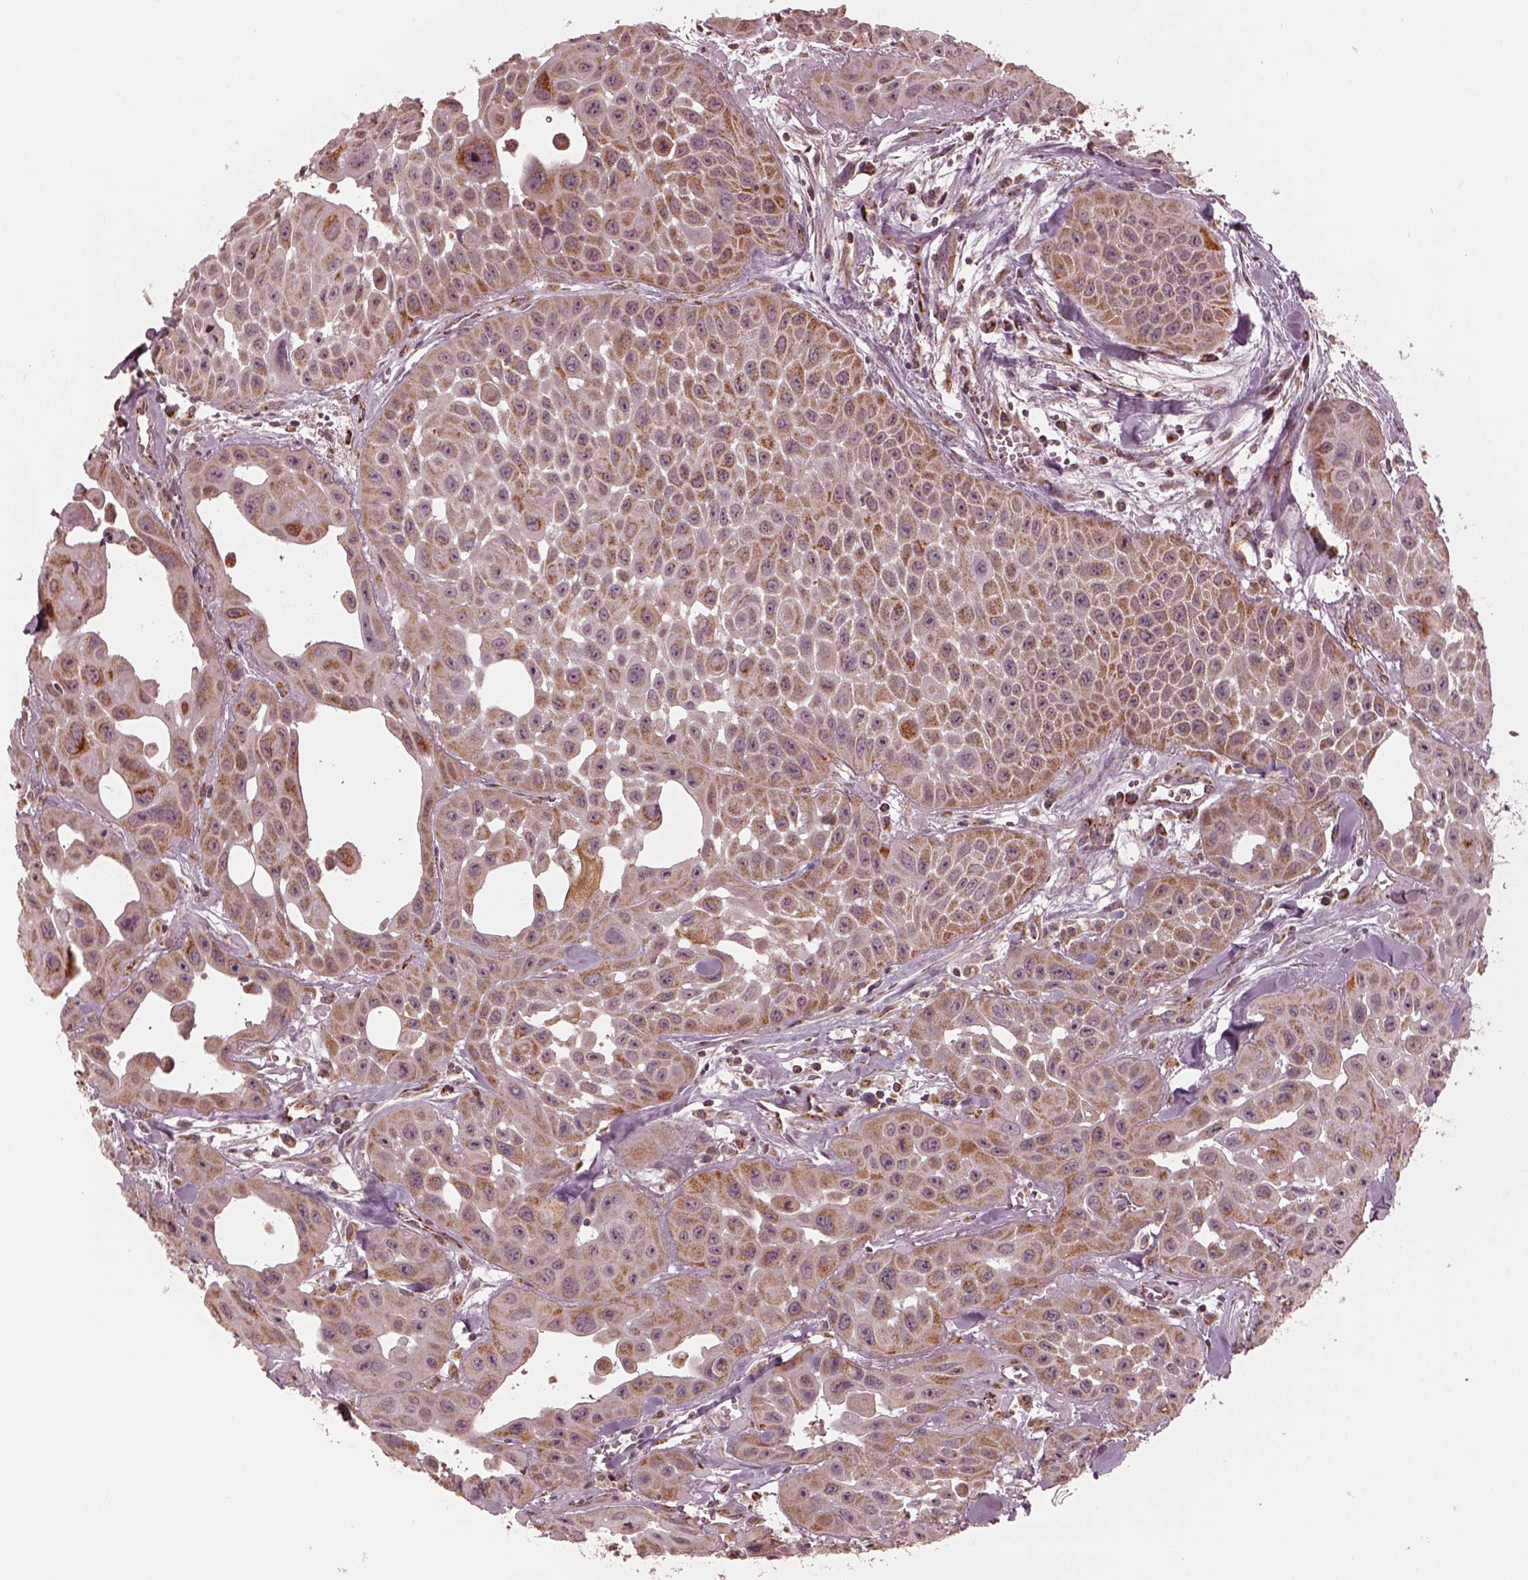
{"staining": {"intensity": "moderate", "quantity": "25%-75%", "location": "cytoplasmic/membranous"}, "tissue": "head and neck cancer", "cell_type": "Tumor cells", "image_type": "cancer", "snomed": [{"axis": "morphology", "description": "Adenocarcinoma, NOS"}, {"axis": "topography", "description": "Head-Neck"}], "caption": "Head and neck cancer stained with a brown dye reveals moderate cytoplasmic/membranous positive staining in approximately 25%-75% of tumor cells.", "gene": "NDUFB10", "patient": {"sex": "male", "age": 73}}